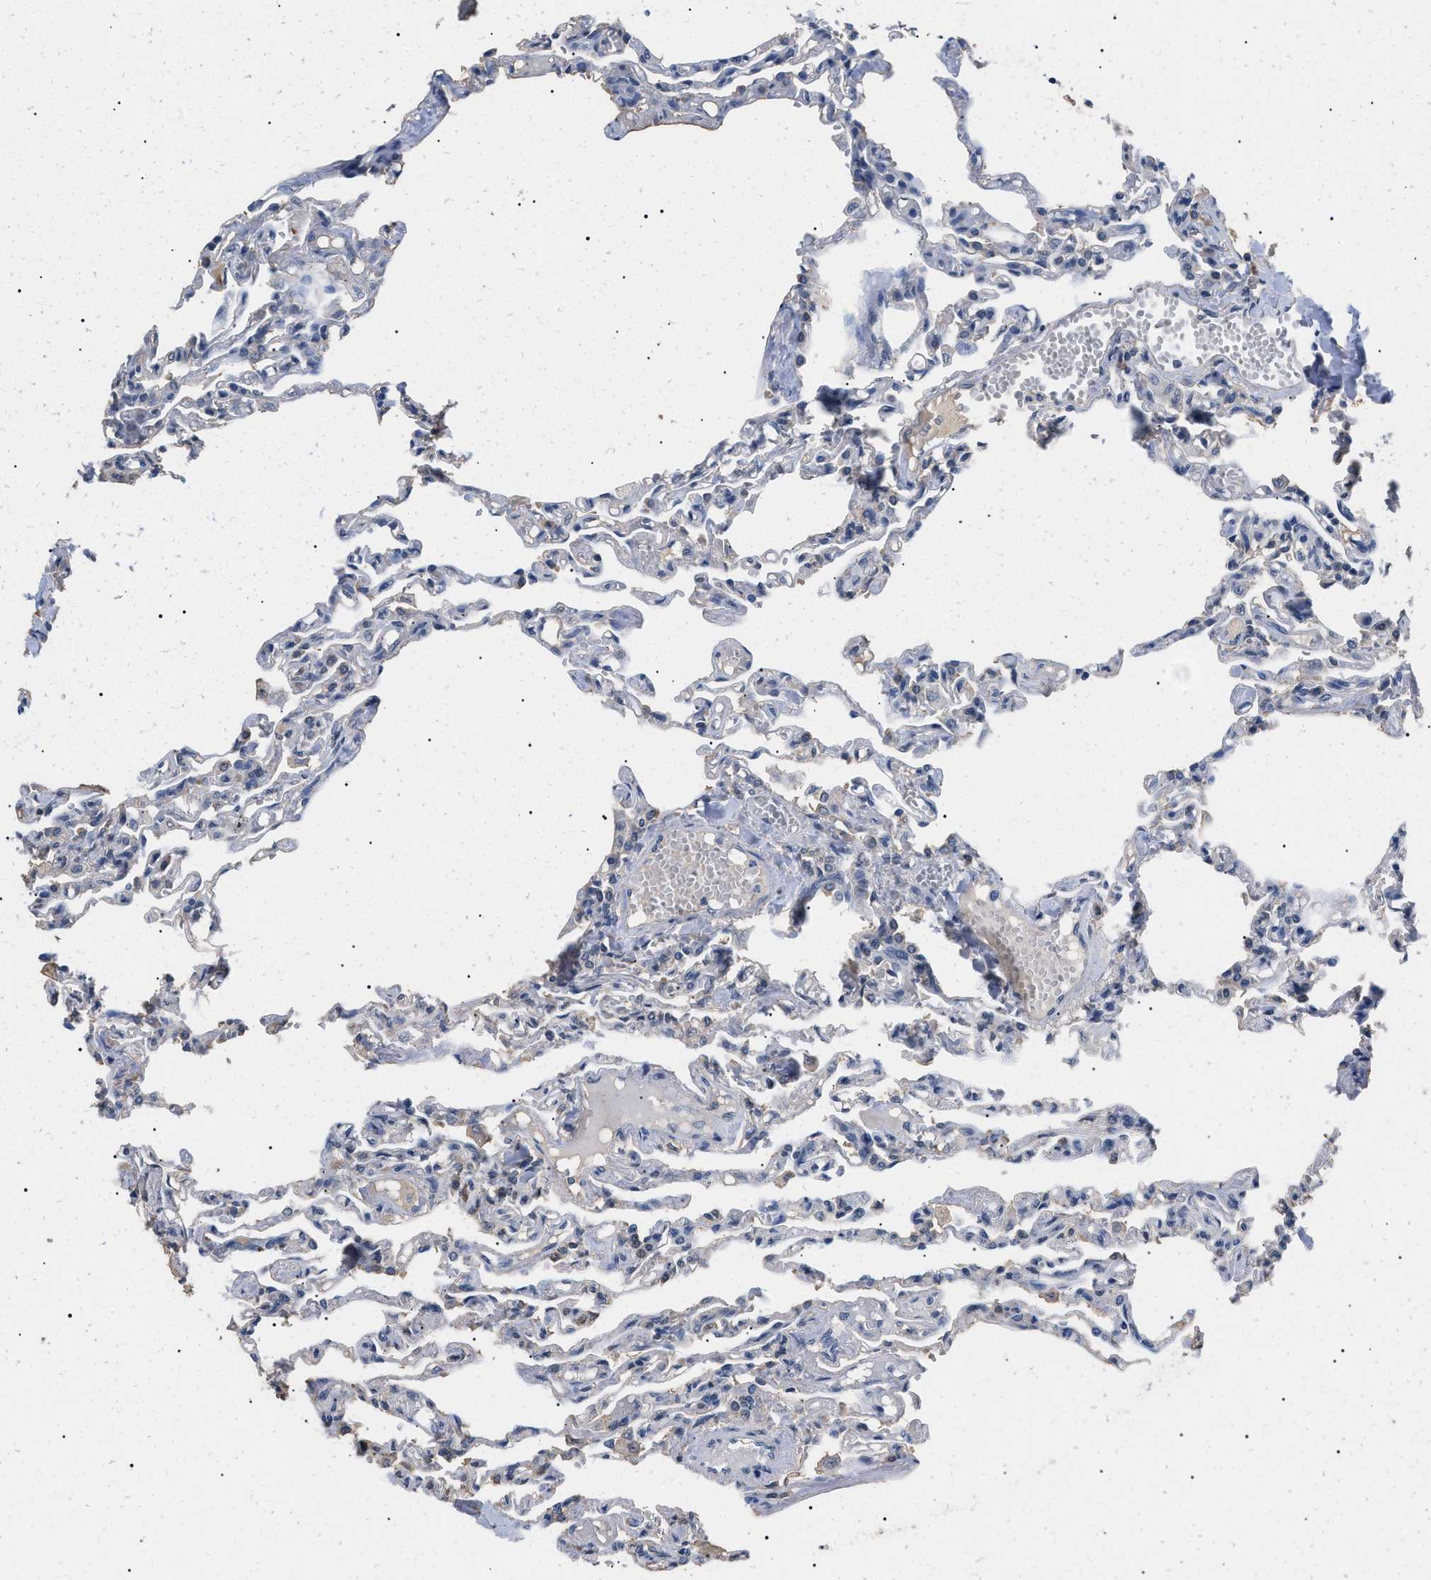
{"staining": {"intensity": "negative", "quantity": "none", "location": "none"}, "tissue": "lung", "cell_type": "Alveolar cells", "image_type": "normal", "snomed": [{"axis": "morphology", "description": "Normal tissue, NOS"}, {"axis": "topography", "description": "Lung"}], "caption": "DAB (3,3'-diaminobenzidine) immunohistochemical staining of benign human lung exhibits no significant positivity in alveolar cells.", "gene": "PRRT2", "patient": {"sex": "male", "age": 21}}